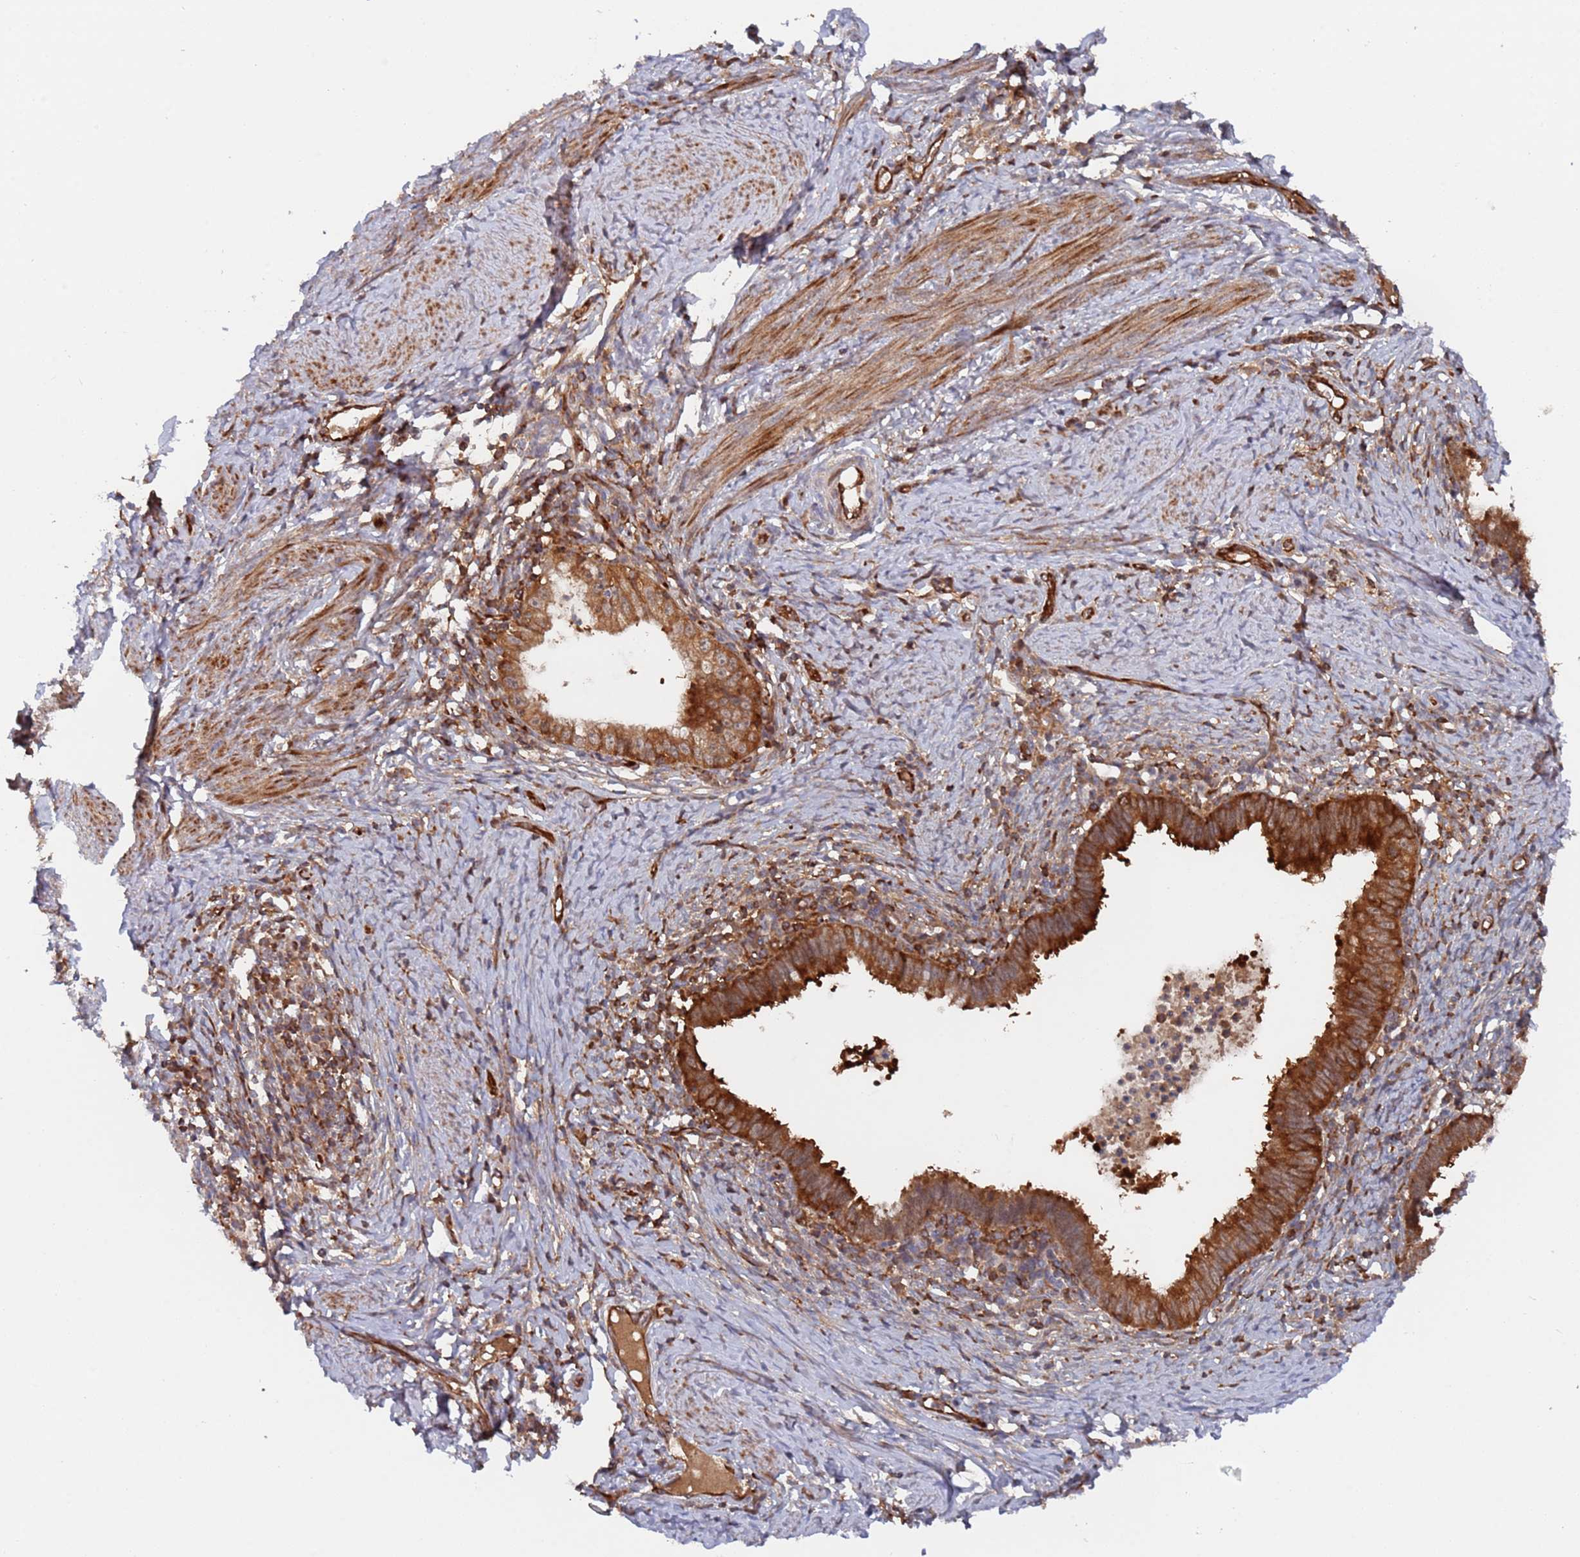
{"staining": {"intensity": "strong", "quantity": ">75%", "location": "cytoplasmic/membranous"}, "tissue": "cervical cancer", "cell_type": "Tumor cells", "image_type": "cancer", "snomed": [{"axis": "morphology", "description": "Adenocarcinoma, NOS"}, {"axis": "topography", "description": "Cervix"}], "caption": "Cervical cancer stained with DAB (3,3'-diaminobenzidine) IHC displays high levels of strong cytoplasmic/membranous staining in approximately >75% of tumor cells.", "gene": "DDX60", "patient": {"sex": "female", "age": 36}}